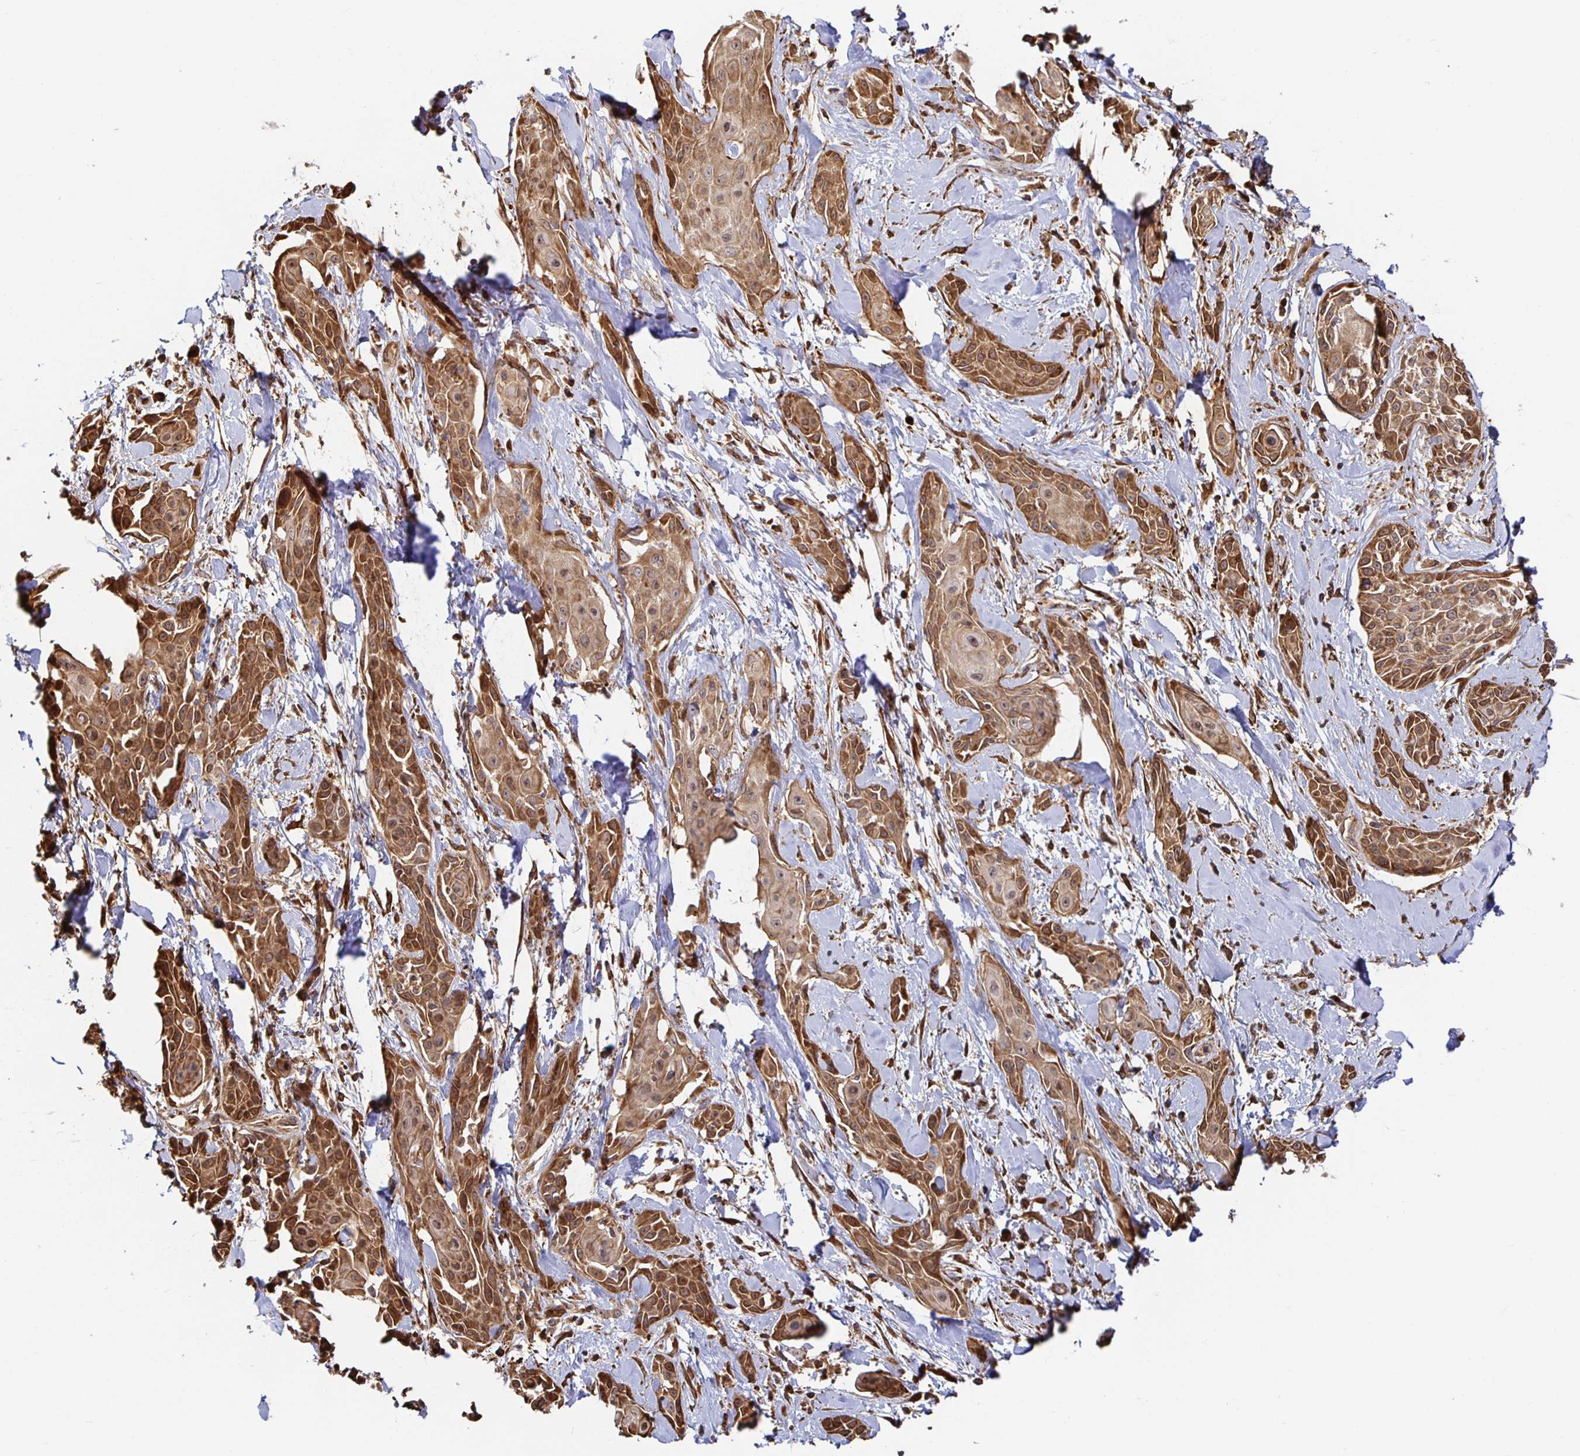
{"staining": {"intensity": "moderate", "quantity": ">75%", "location": "cytoplasmic/membranous,nuclear"}, "tissue": "skin cancer", "cell_type": "Tumor cells", "image_type": "cancer", "snomed": [{"axis": "morphology", "description": "Squamous cell carcinoma, NOS"}, {"axis": "topography", "description": "Skin"}, {"axis": "topography", "description": "Anal"}], "caption": "The micrograph shows immunohistochemical staining of skin cancer. There is moderate cytoplasmic/membranous and nuclear expression is identified in approximately >75% of tumor cells.", "gene": "STRAP", "patient": {"sex": "male", "age": 64}}